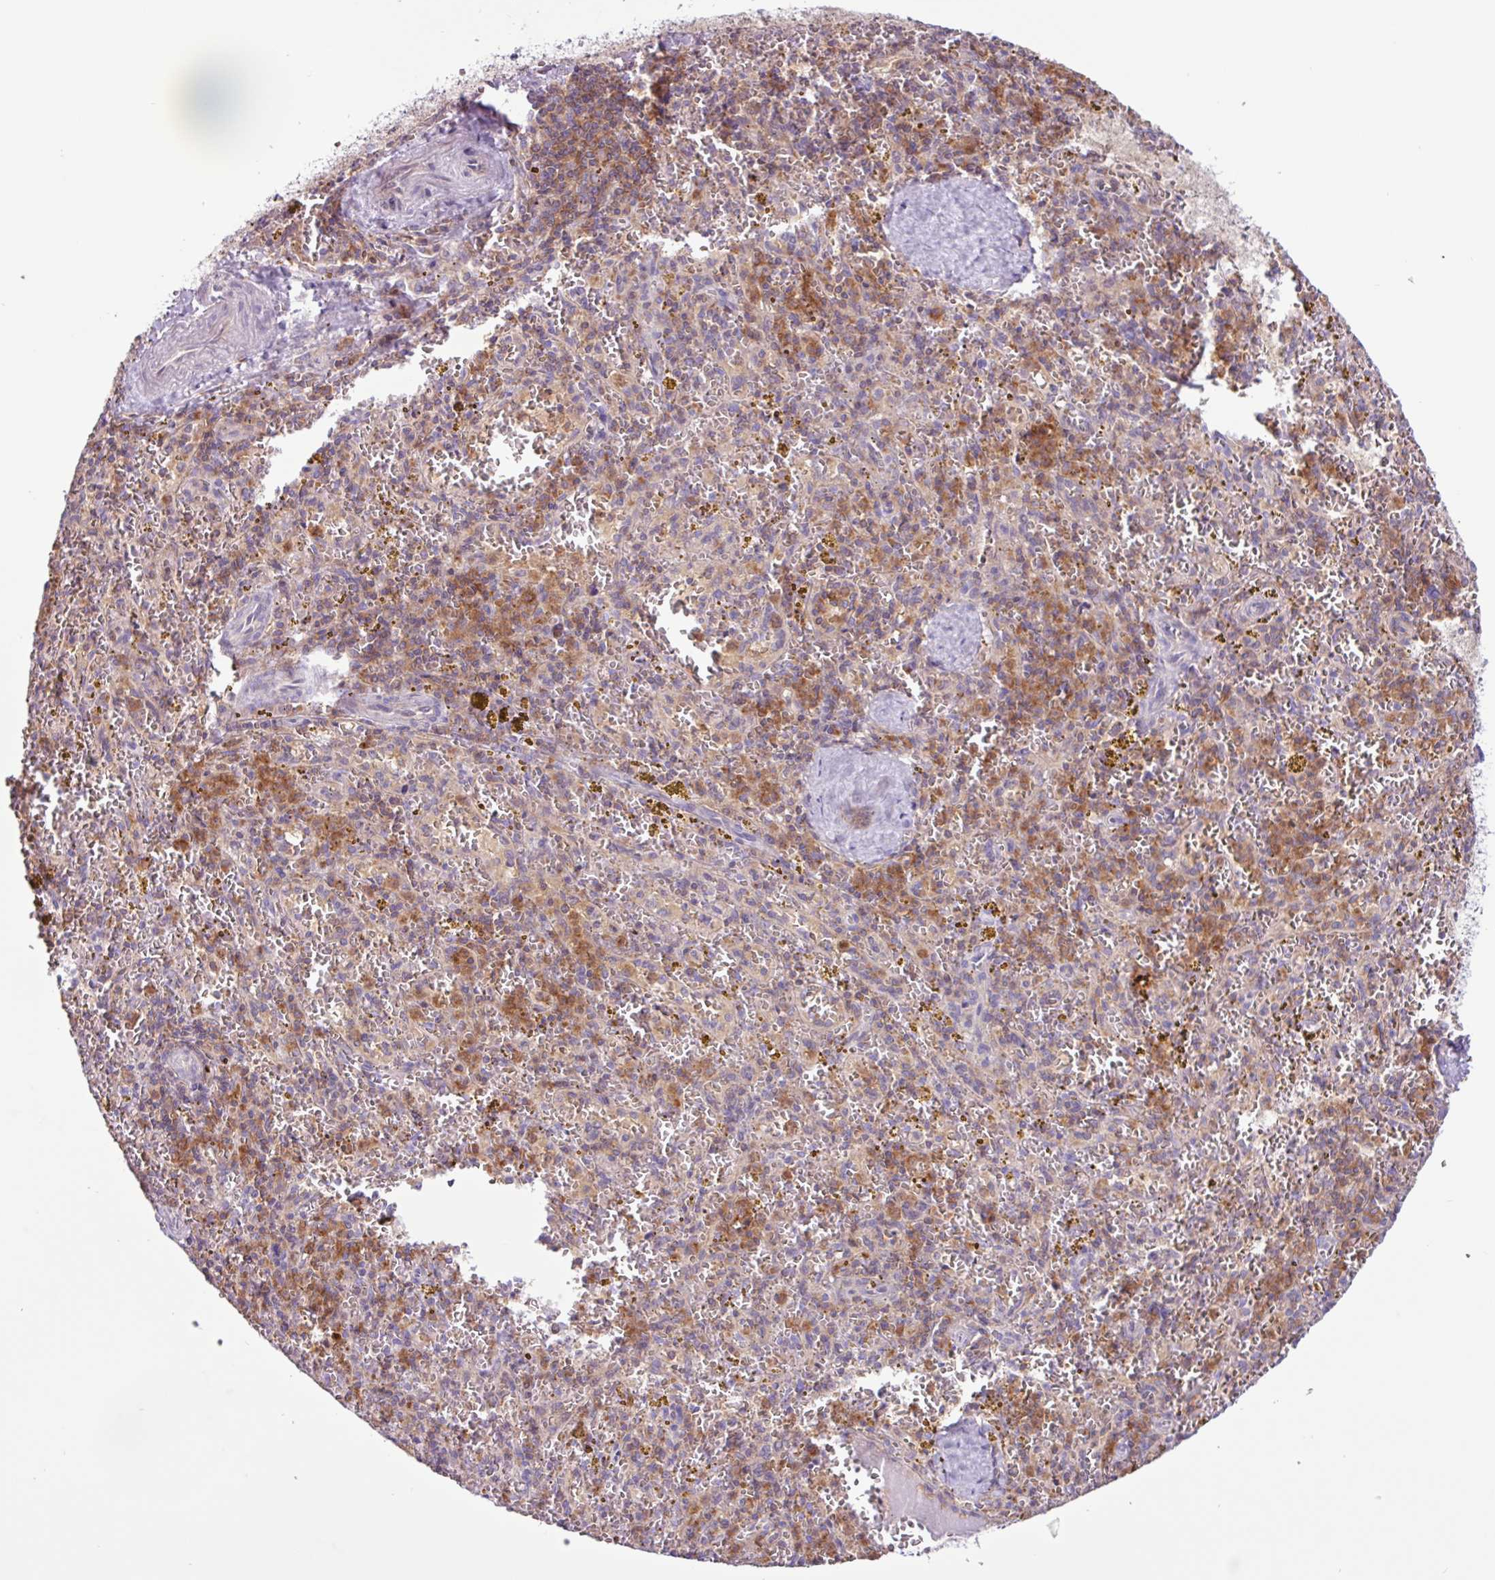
{"staining": {"intensity": "strong", "quantity": "<25%", "location": "cytoplasmic/membranous"}, "tissue": "spleen", "cell_type": "Cells in red pulp", "image_type": "normal", "snomed": [{"axis": "morphology", "description": "Normal tissue, NOS"}, {"axis": "topography", "description": "Spleen"}], "caption": "Immunohistochemistry micrograph of unremarkable human spleen stained for a protein (brown), which exhibits medium levels of strong cytoplasmic/membranous expression in approximately <25% of cells in red pulp.", "gene": "ACTR3B", "patient": {"sex": "male", "age": 57}}